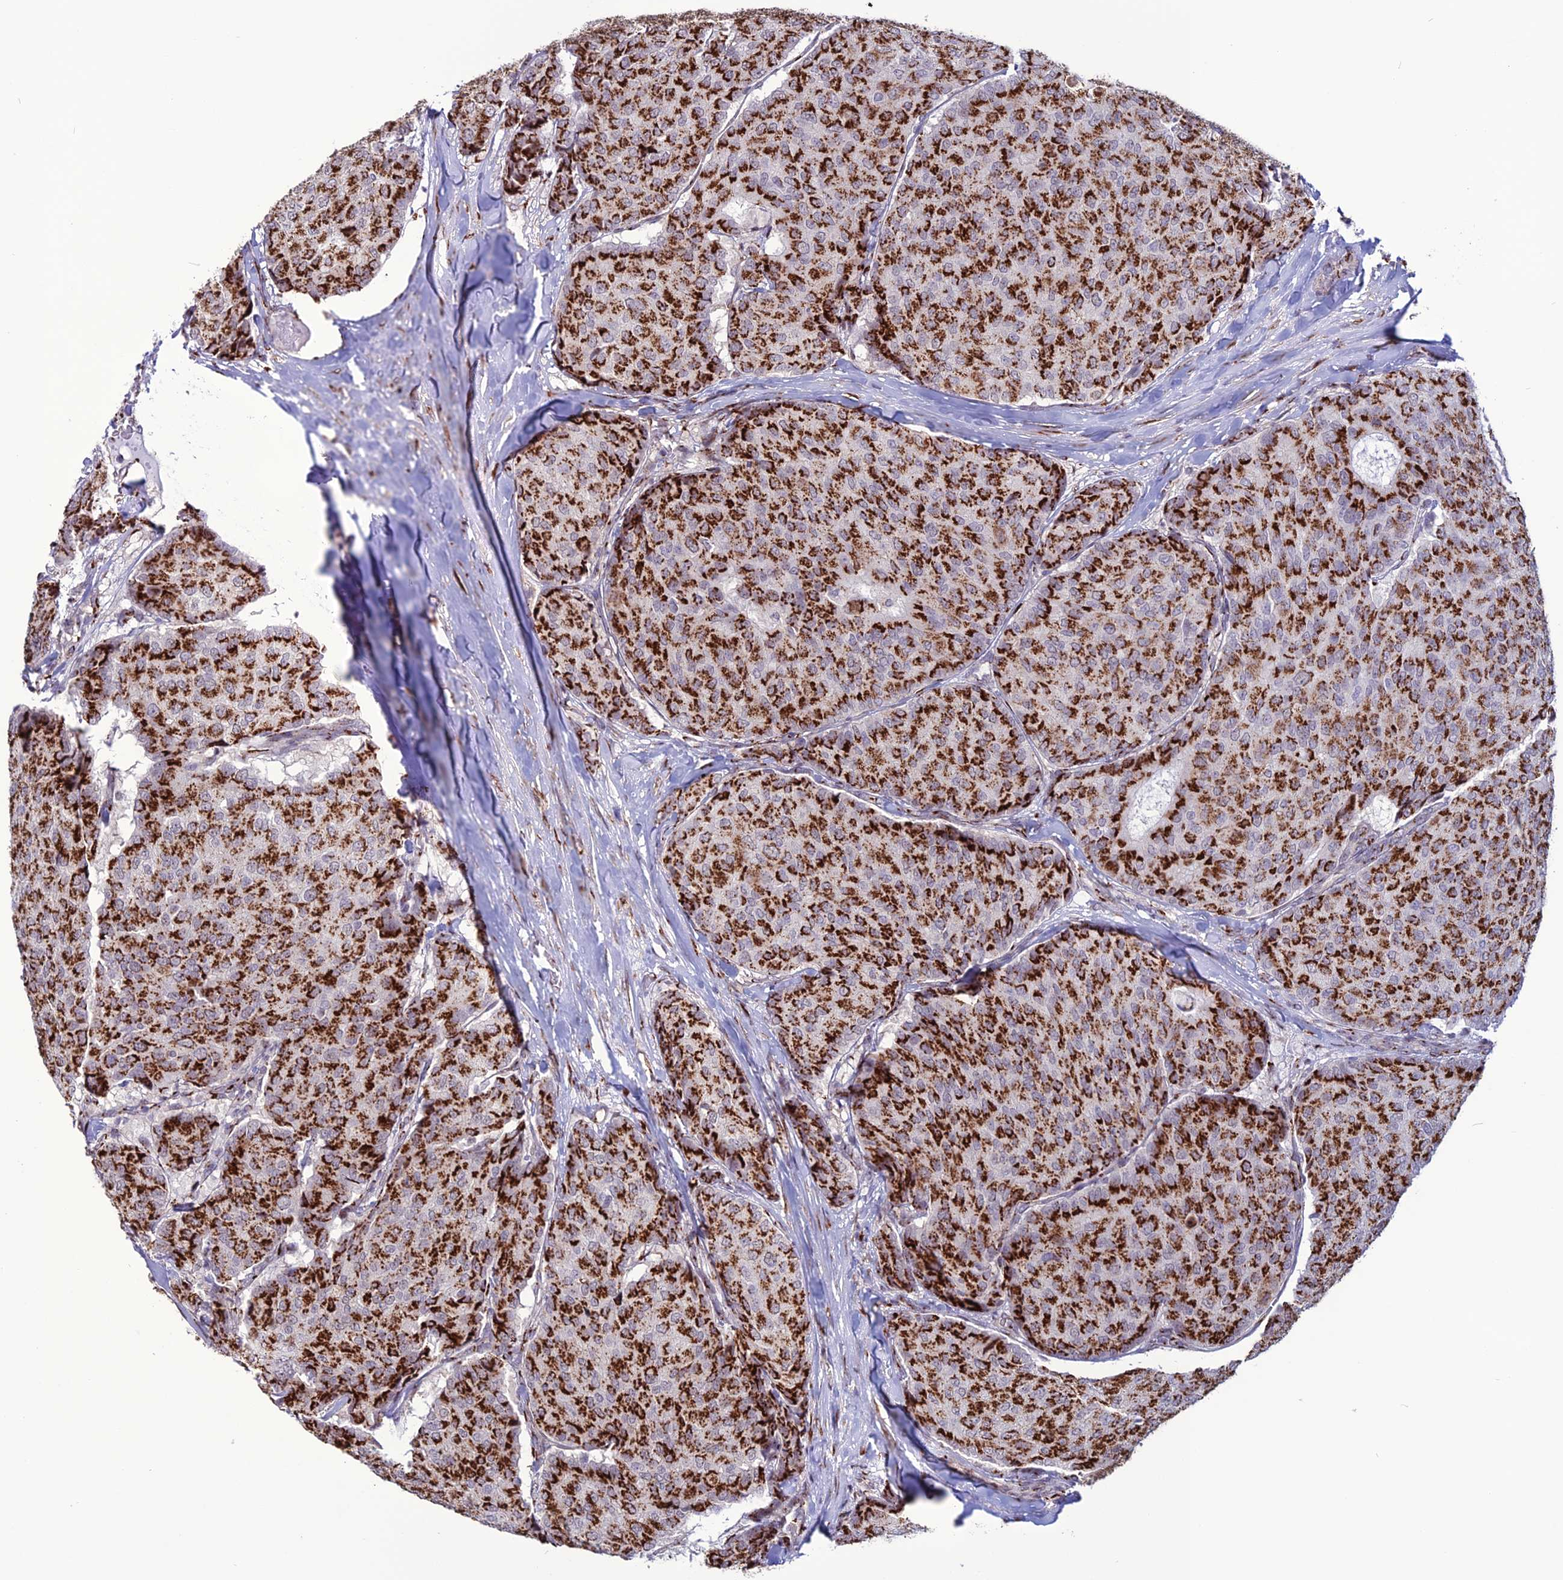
{"staining": {"intensity": "strong", "quantity": ">75%", "location": "cytoplasmic/membranous"}, "tissue": "breast cancer", "cell_type": "Tumor cells", "image_type": "cancer", "snomed": [{"axis": "morphology", "description": "Duct carcinoma"}, {"axis": "topography", "description": "Breast"}], "caption": "Protein expression analysis of breast cancer demonstrates strong cytoplasmic/membranous staining in approximately >75% of tumor cells.", "gene": "PLEKHA4", "patient": {"sex": "female", "age": 75}}